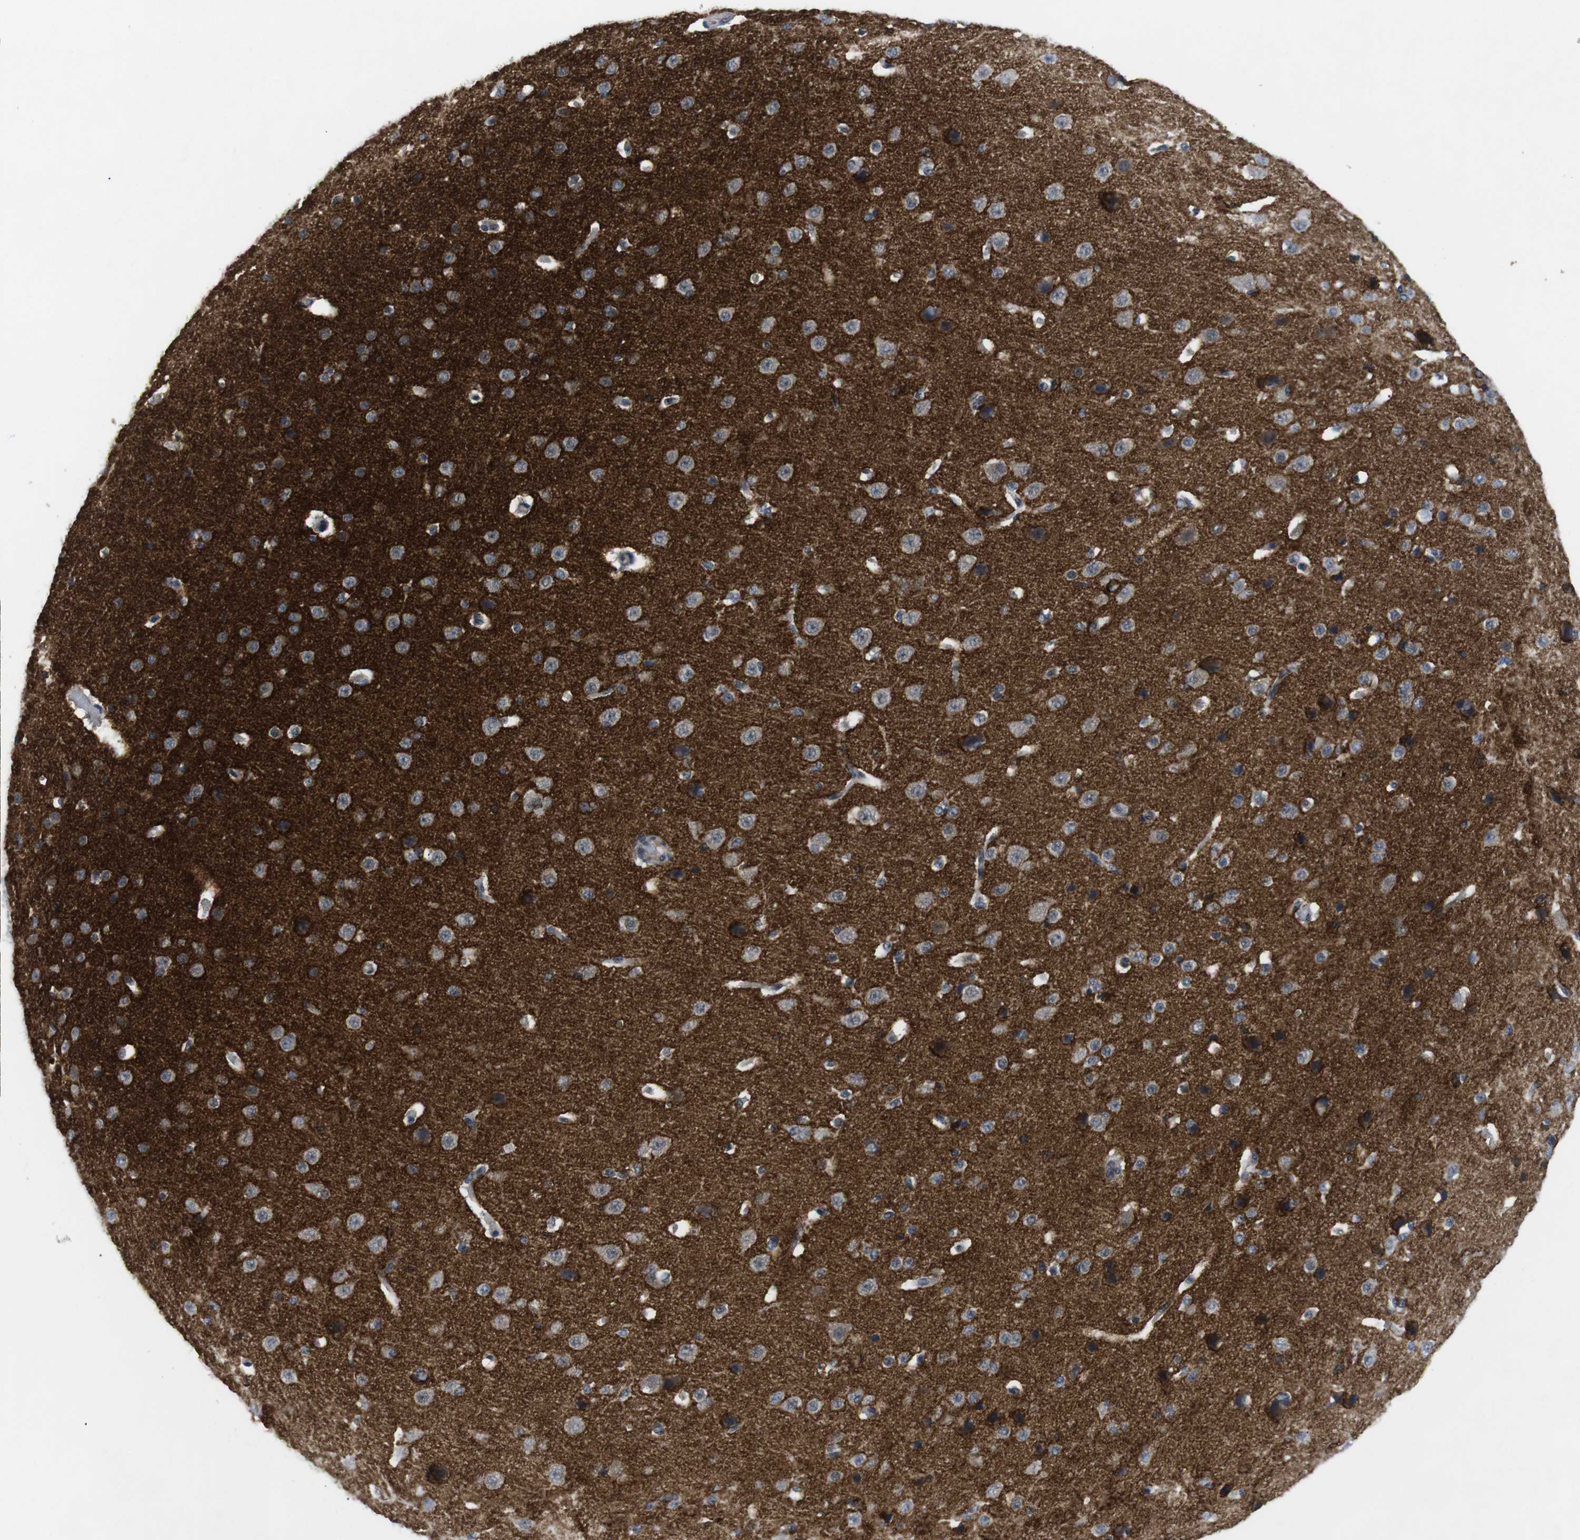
{"staining": {"intensity": "negative", "quantity": "none", "location": "none"}, "tissue": "cerebral cortex", "cell_type": "Endothelial cells", "image_type": "normal", "snomed": [{"axis": "morphology", "description": "Normal tissue, NOS"}, {"axis": "morphology", "description": "Developmental malformation"}, {"axis": "topography", "description": "Cerebral cortex"}], "caption": "Immunohistochemical staining of benign human cerebral cortex exhibits no significant expression in endothelial cells.", "gene": "NECTIN1", "patient": {"sex": "female", "age": 30}}